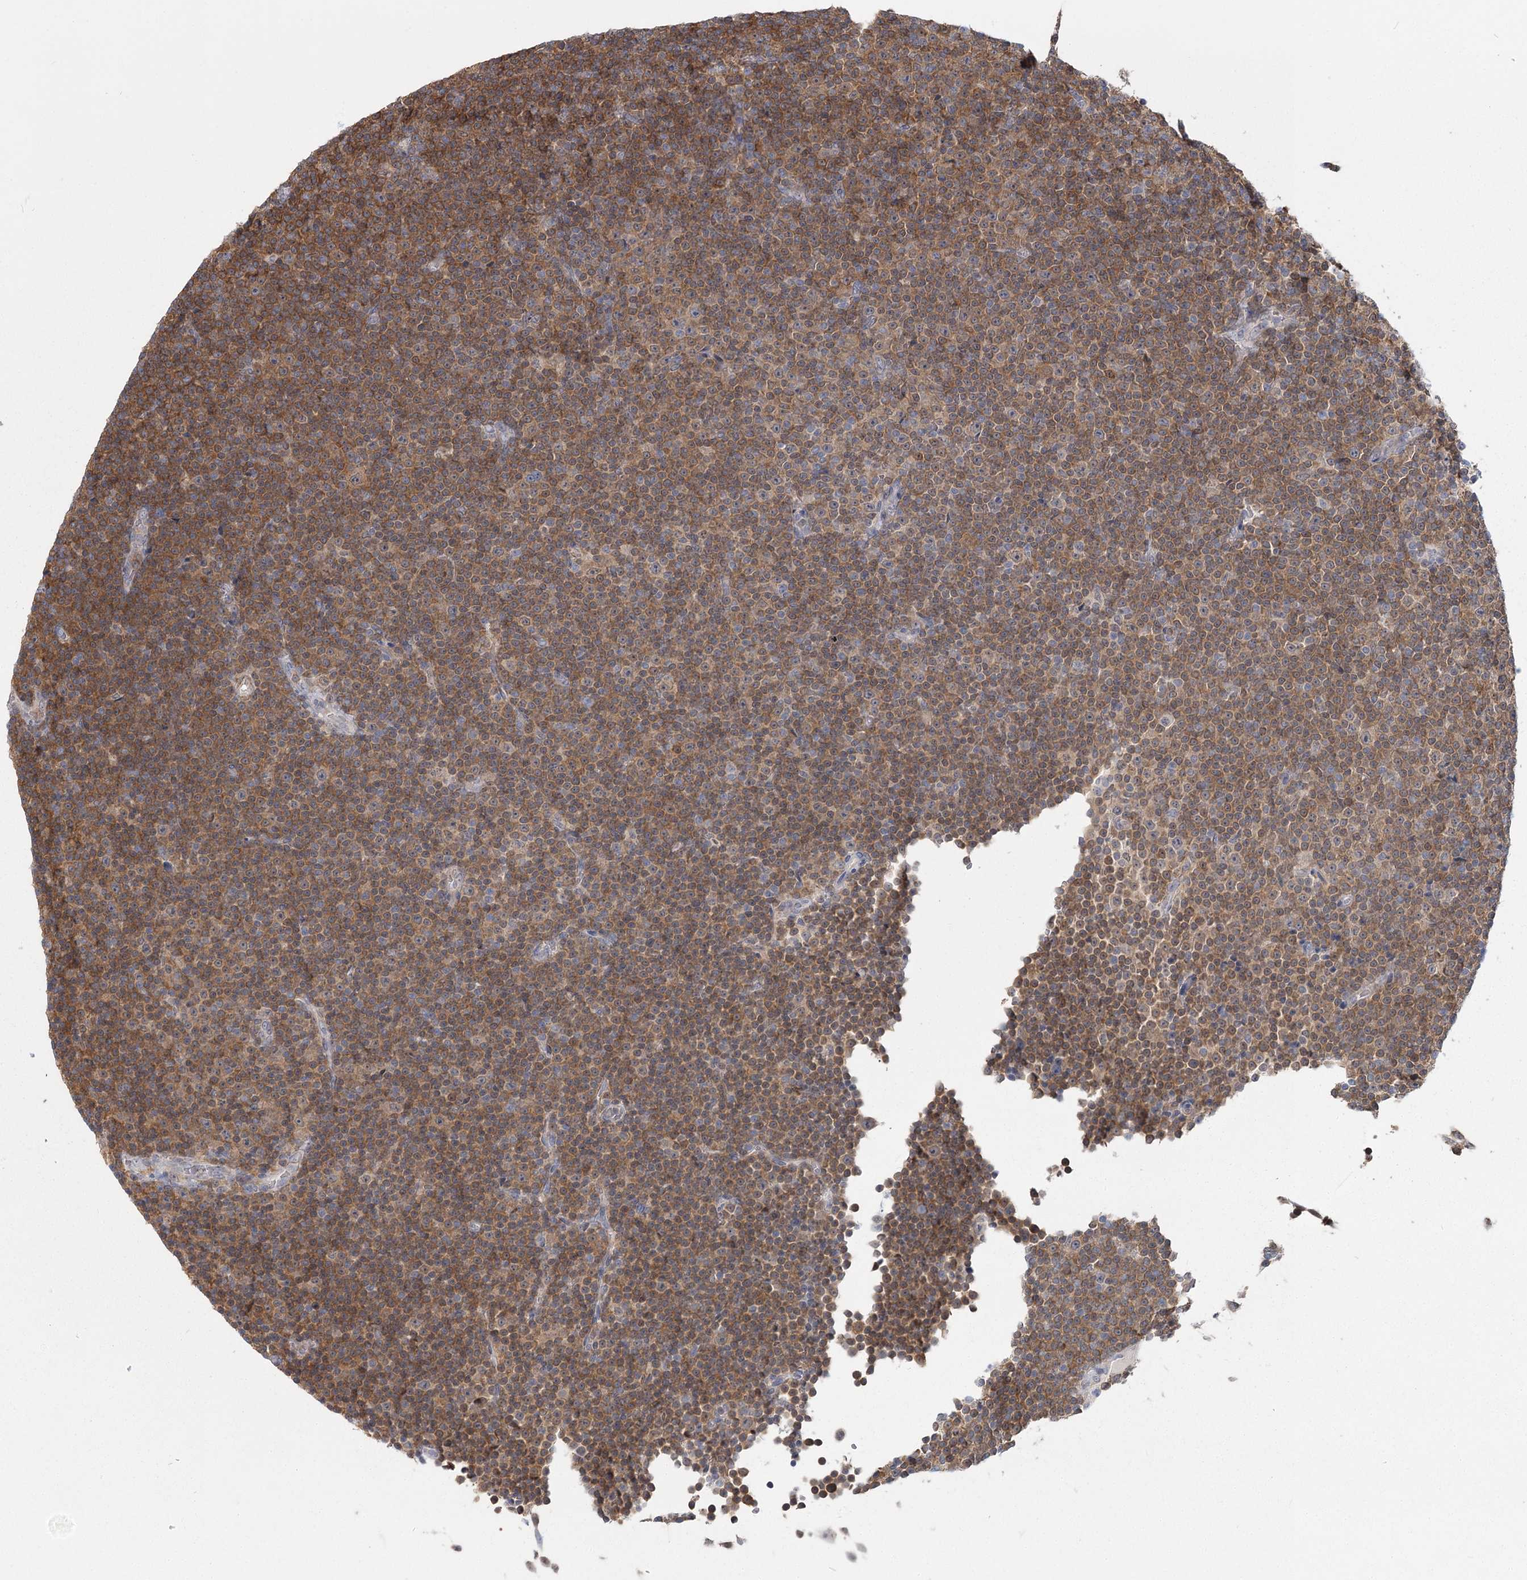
{"staining": {"intensity": "moderate", "quantity": ">75%", "location": "cytoplasmic/membranous"}, "tissue": "lymphoma", "cell_type": "Tumor cells", "image_type": "cancer", "snomed": [{"axis": "morphology", "description": "Malignant lymphoma, non-Hodgkin's type, Low grade"}, {"axis": "topography", "description": "Lymph node"}], "caption": "A medium amount of moderate cytoplasmic/membranous staining is identified in about >75% of tumor cells in low-grade malignant lymphoma, non-Hodgkin's type tissue.", "gene": "USP11", "patient": {"sex": "female", "age": 67}}